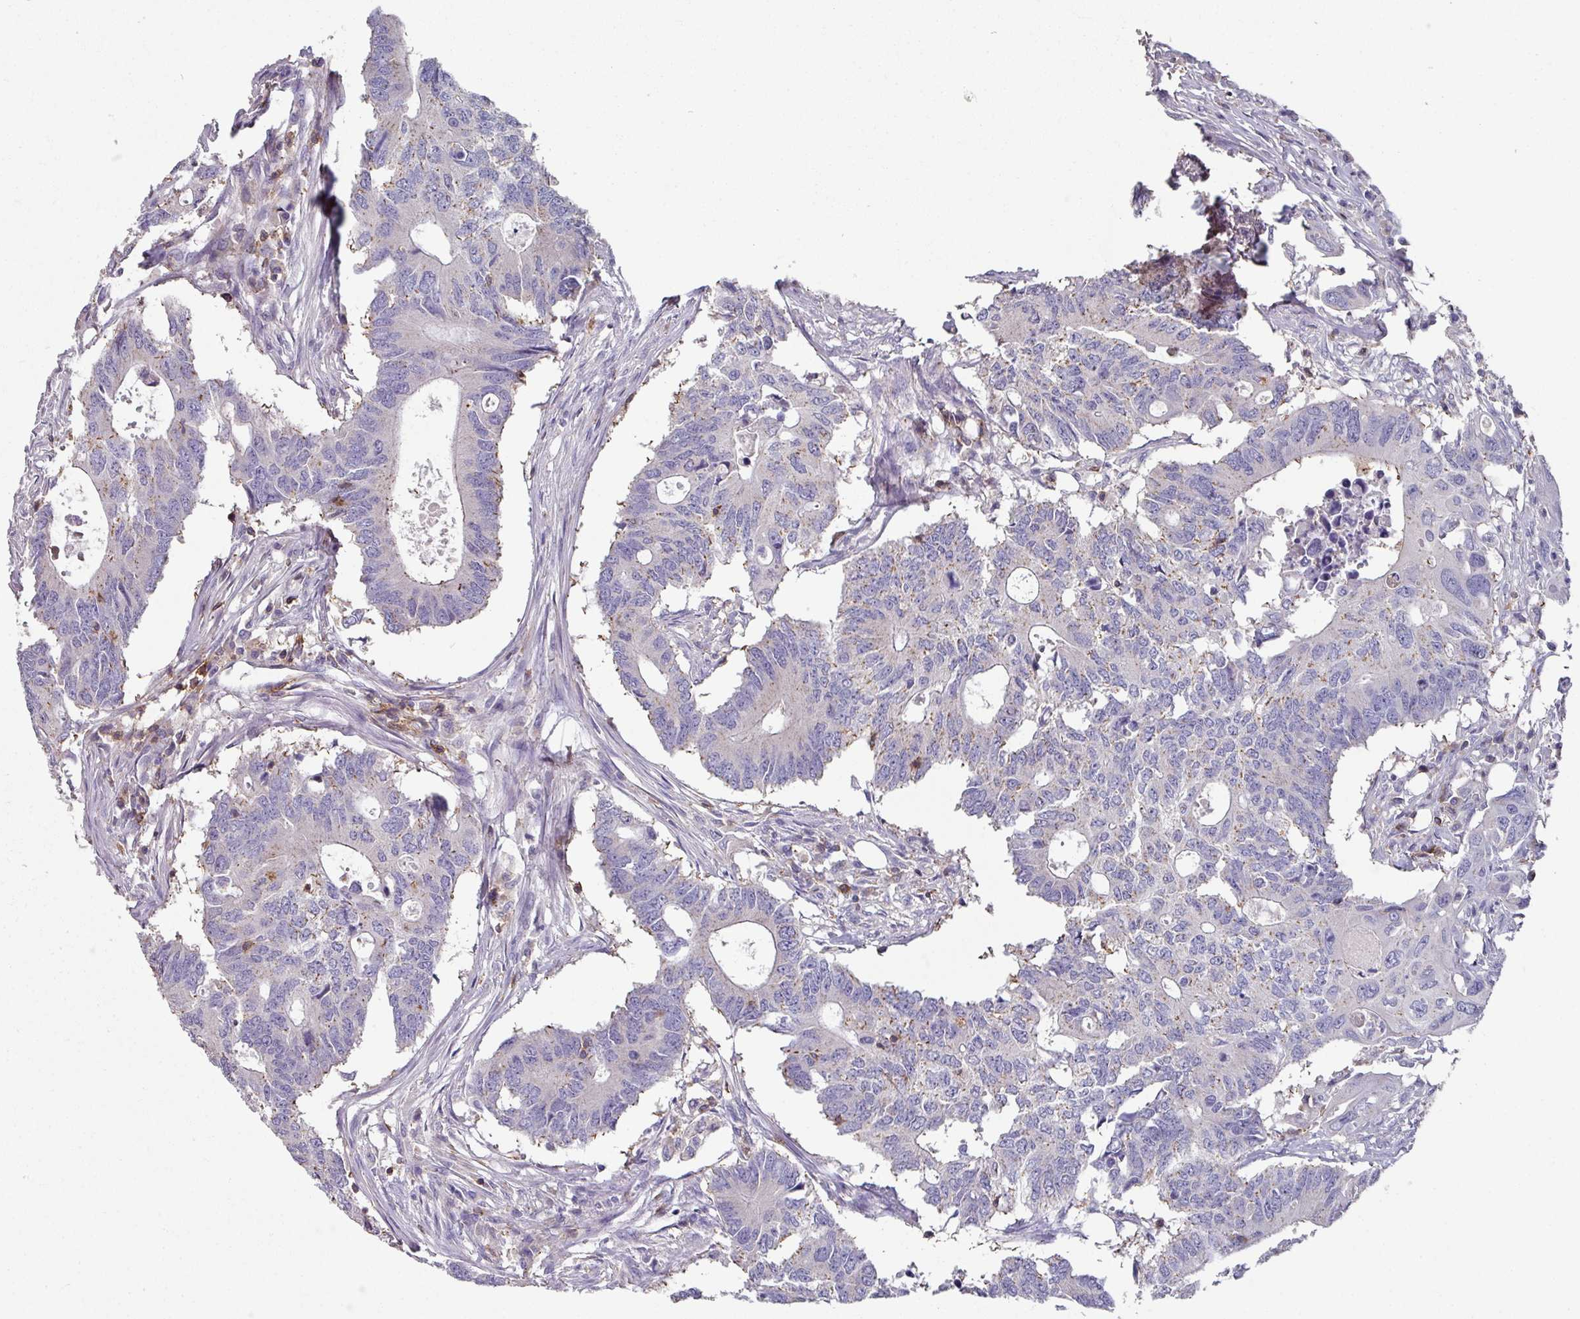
{"staining": {"intensity": "negative", "quantity": "none", "location": "none"}, "tissue": "colorectal cancer", "cell_type": "Tumor cells", "image_type": "cancer", "snomed": [{"axis": "morphology", "description": "Adenocarcinoma, NOS"}, {"axis": "topography", "description": "Colon"}], "caption": "This image is of adenocarcinoma (colorectal) stained with immunohistochemistry to label a protein in brown with the nuclei are counter-stained blue. There is no expression in tumor cells. The staining was performed using DAB to visualize the protein expression in brown, while the nuclei were stained in blue with hematoxylin (Magnification: 20x).", "gene": "CD3G", "patient": {"sex": "male", "age": 71}}